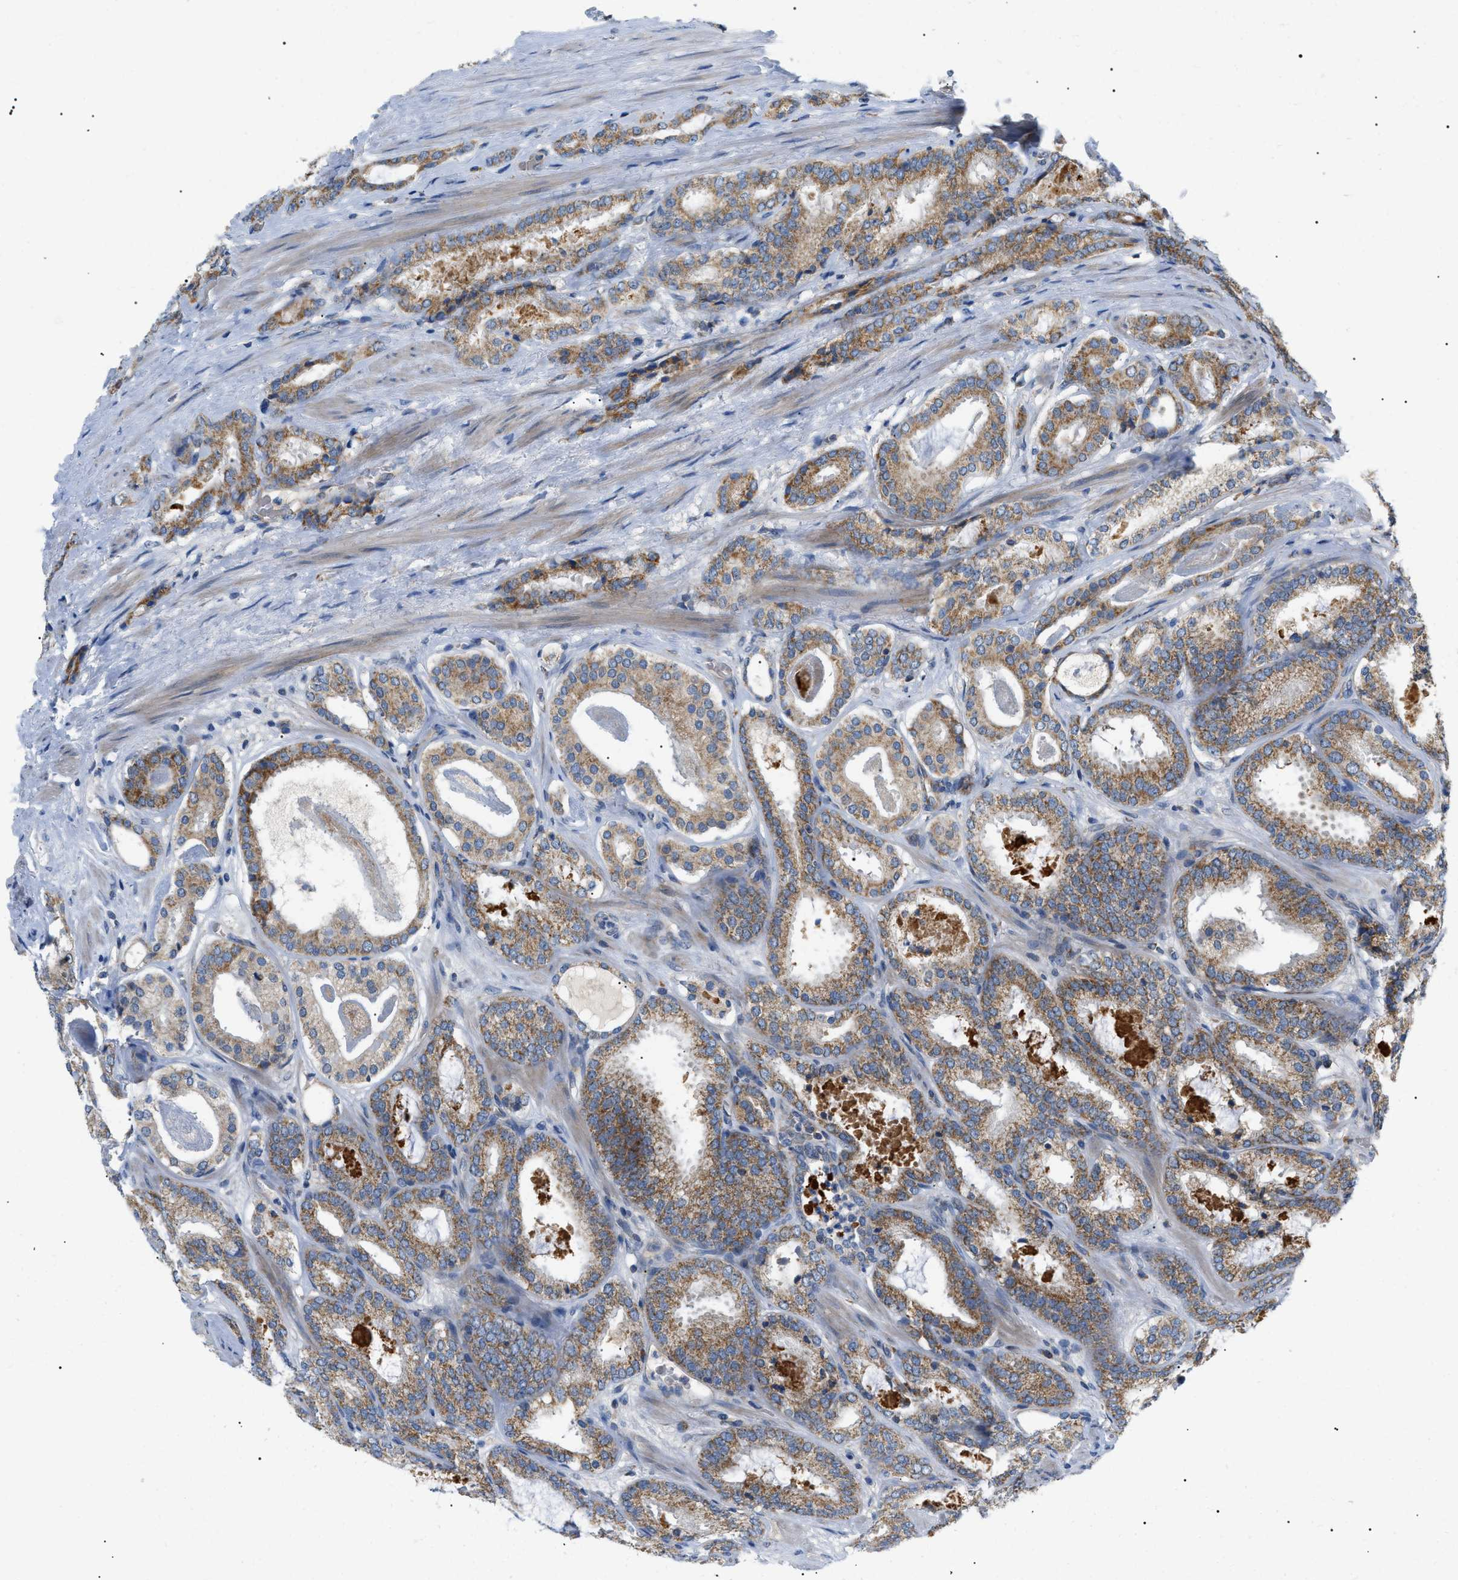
{"staining": {"intensity": "moderate", "quantity": ">75%", "location": "cytoplasmic/membranous"}, "tissue": "prostate cancer", "cell_type": "Tumor cells", "image_type": "cancer", "snomed": [{"axis": "morphology", "description": "Adenocarcinoma, Low grade"}, {"axis": "topography", "description": "Prostate"}], "caption": "This is an image of immunohistochemistry staining of low-grade adenocarcinoma (prostate), which shows moderate staining in the cytoplasmic/membranous of tumor cells.", "gene": "TOMM6", "patient": {"sex": "male", "age": 69}}